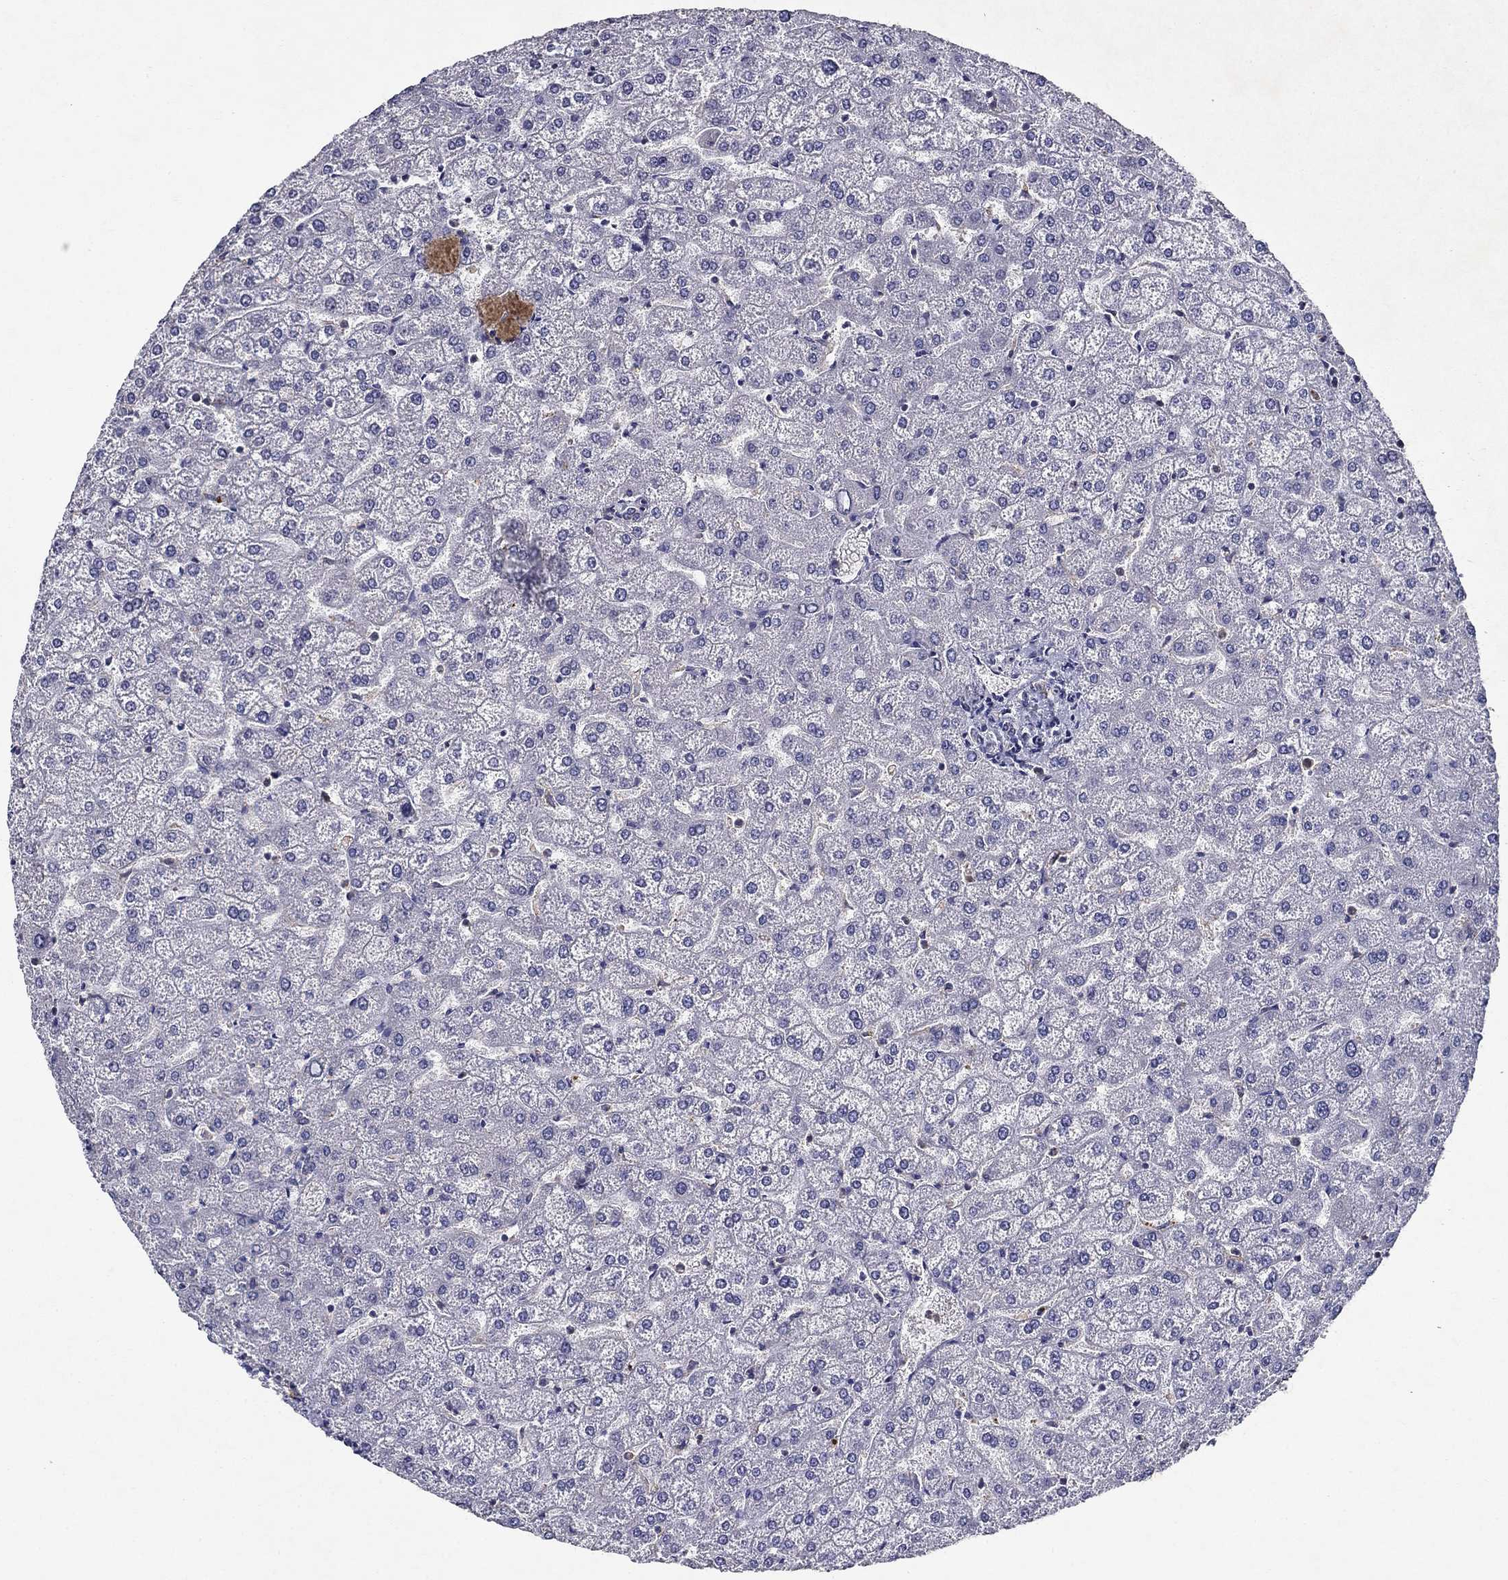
{"staining": {"intensity": "negative", "quantity": "none", "location": "none"}, "tissue": "liver", "cell_type": "Cholangiocytes", "image_type": "normal", "snomed": [{"axis": "morphology", "description": "Normal tissue, NOS"}, {"axis": "topography", "description": "Liver"}], "caption": "Immunohistochemical staining of normal human liver shows no significant staining in cholangiocytes. (Stains: DAB (3,3'-diaminobenzidine) IHC with hematoxylin counter stain, Microscopy: brightfield microscopy at high magnification).", "gene": "GLTP", "patient": {"sex": "female", "age": 32}}